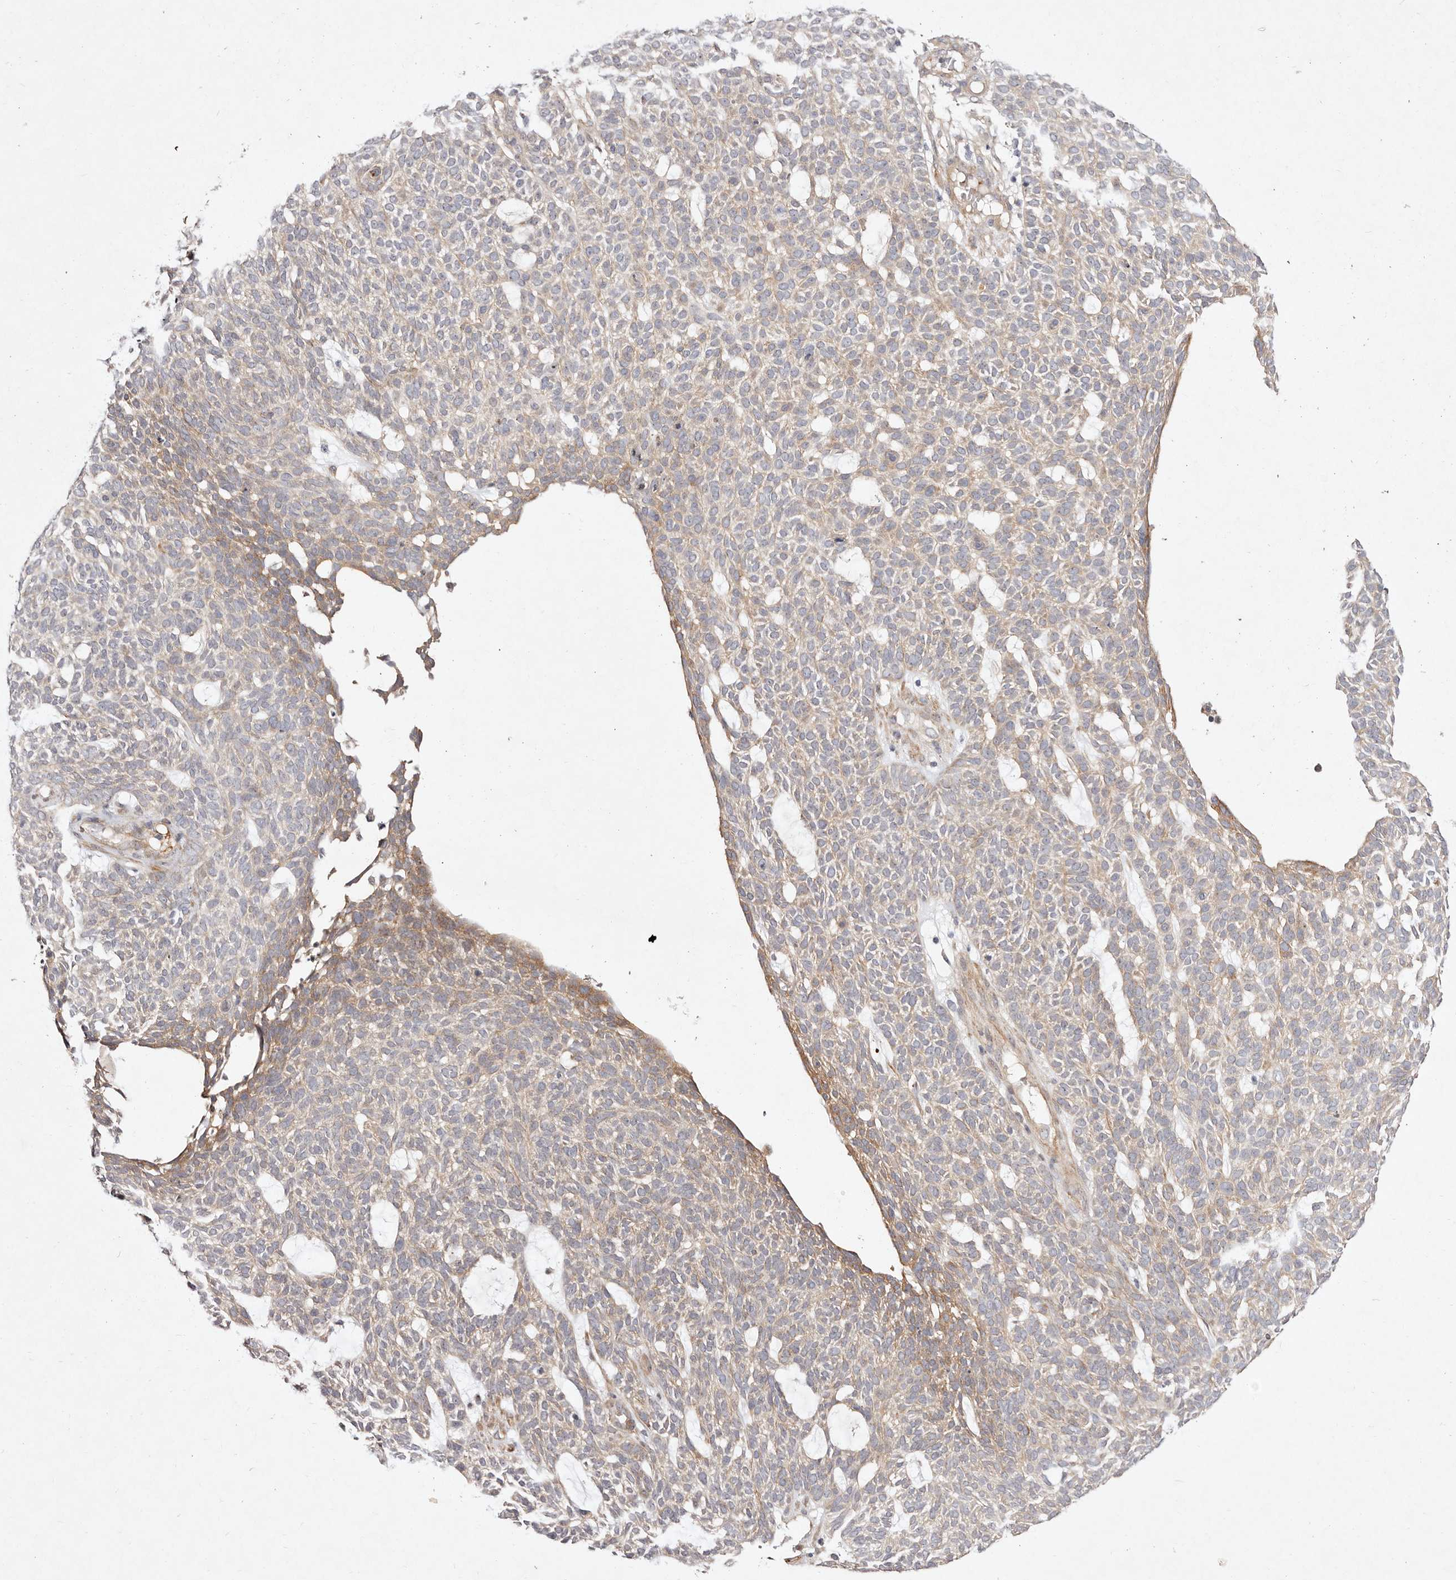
{"staining": {"intensity": "moderate", "quantity": "<25%", "location": "cytoplasmic/membranous"}, "tissue": "skin cancer", "cell_type": "Tumor cells", "image_type": "cancer", "snomed": [{"axis": "morphology", "description": "Squamous cell carcinoma, NOS"}, {"axis": "topography", "description": "Skin"}], "caption": "Brown immunohistochemical staining in skin cancer (squamous cell carcinoma) exhibits moderate cytoplasmic/membranous expression in approximately <25% of tumor cells.", "gene": "MTMR11", "patient": {"sex": "female", "age": 90}}